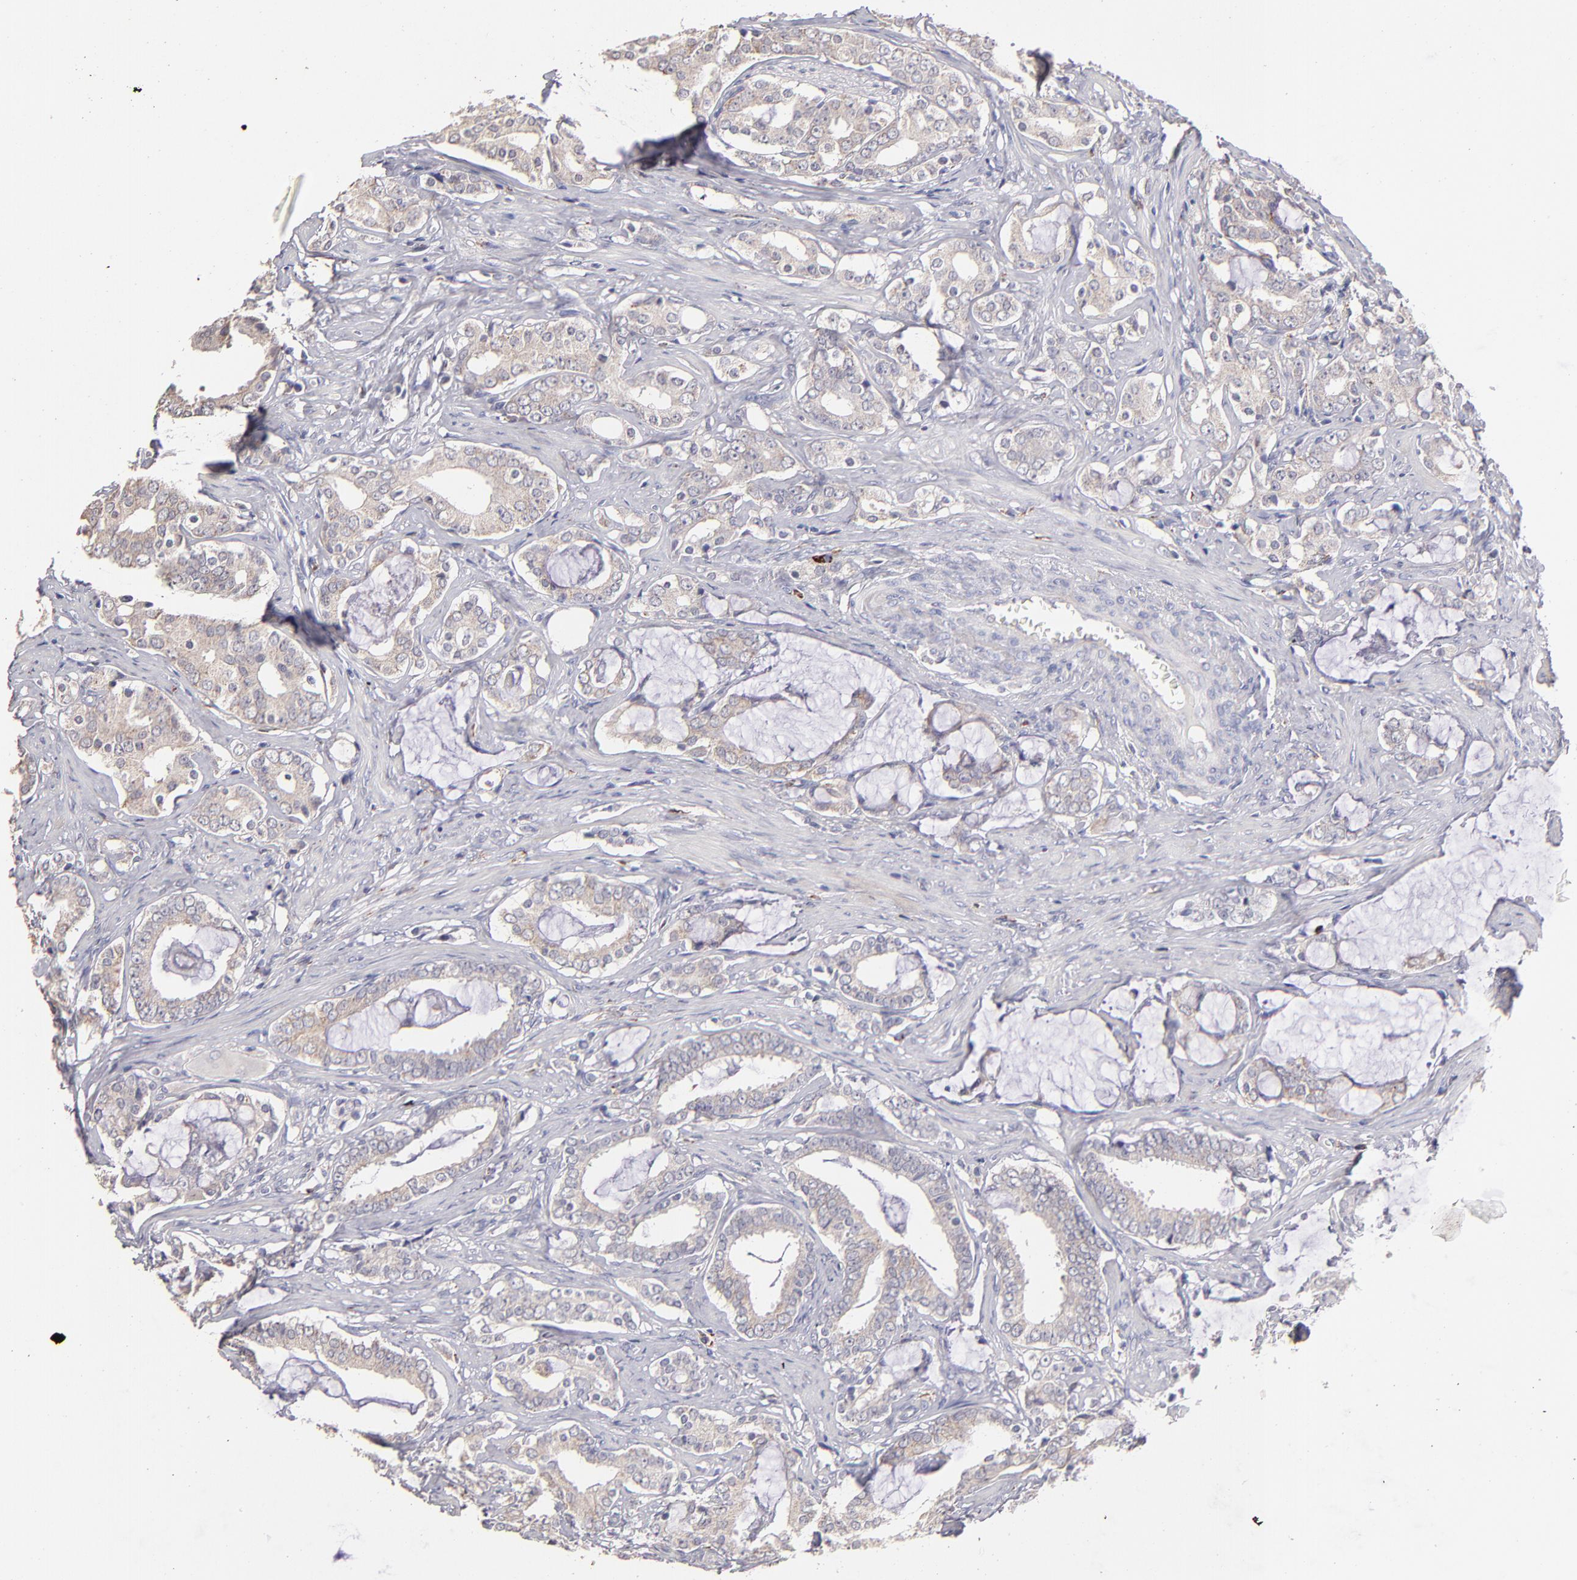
{"staining": {"intensity": "weak", "quantity": "25%-75%", "location": "cytoplasmic/membranous"}, "tissue": "prostate cancer", "cell_type": "Tumor cells", "image_type": "cancer", "snomed": [{"axis": "morphology", "description": "Adenocarcinoma, Low grade"}, {"axis": "topography", "description": "Prostate"}], "caption": "DAB immunohistochemical staining of human prostate cancer (adenocarcinoma (low-grade)) exhibits weak cytoplasmic/membranous protein expression in approximately 25%-75% of tumor cells. (Stains: DAB (3,3'-diaminobenzidine) in brown, nuclei in blue, Microscopy: brightfield microscopy at high magnification).", "gene": "GLDC", "patient": {"sex": "male", "age": 59}}